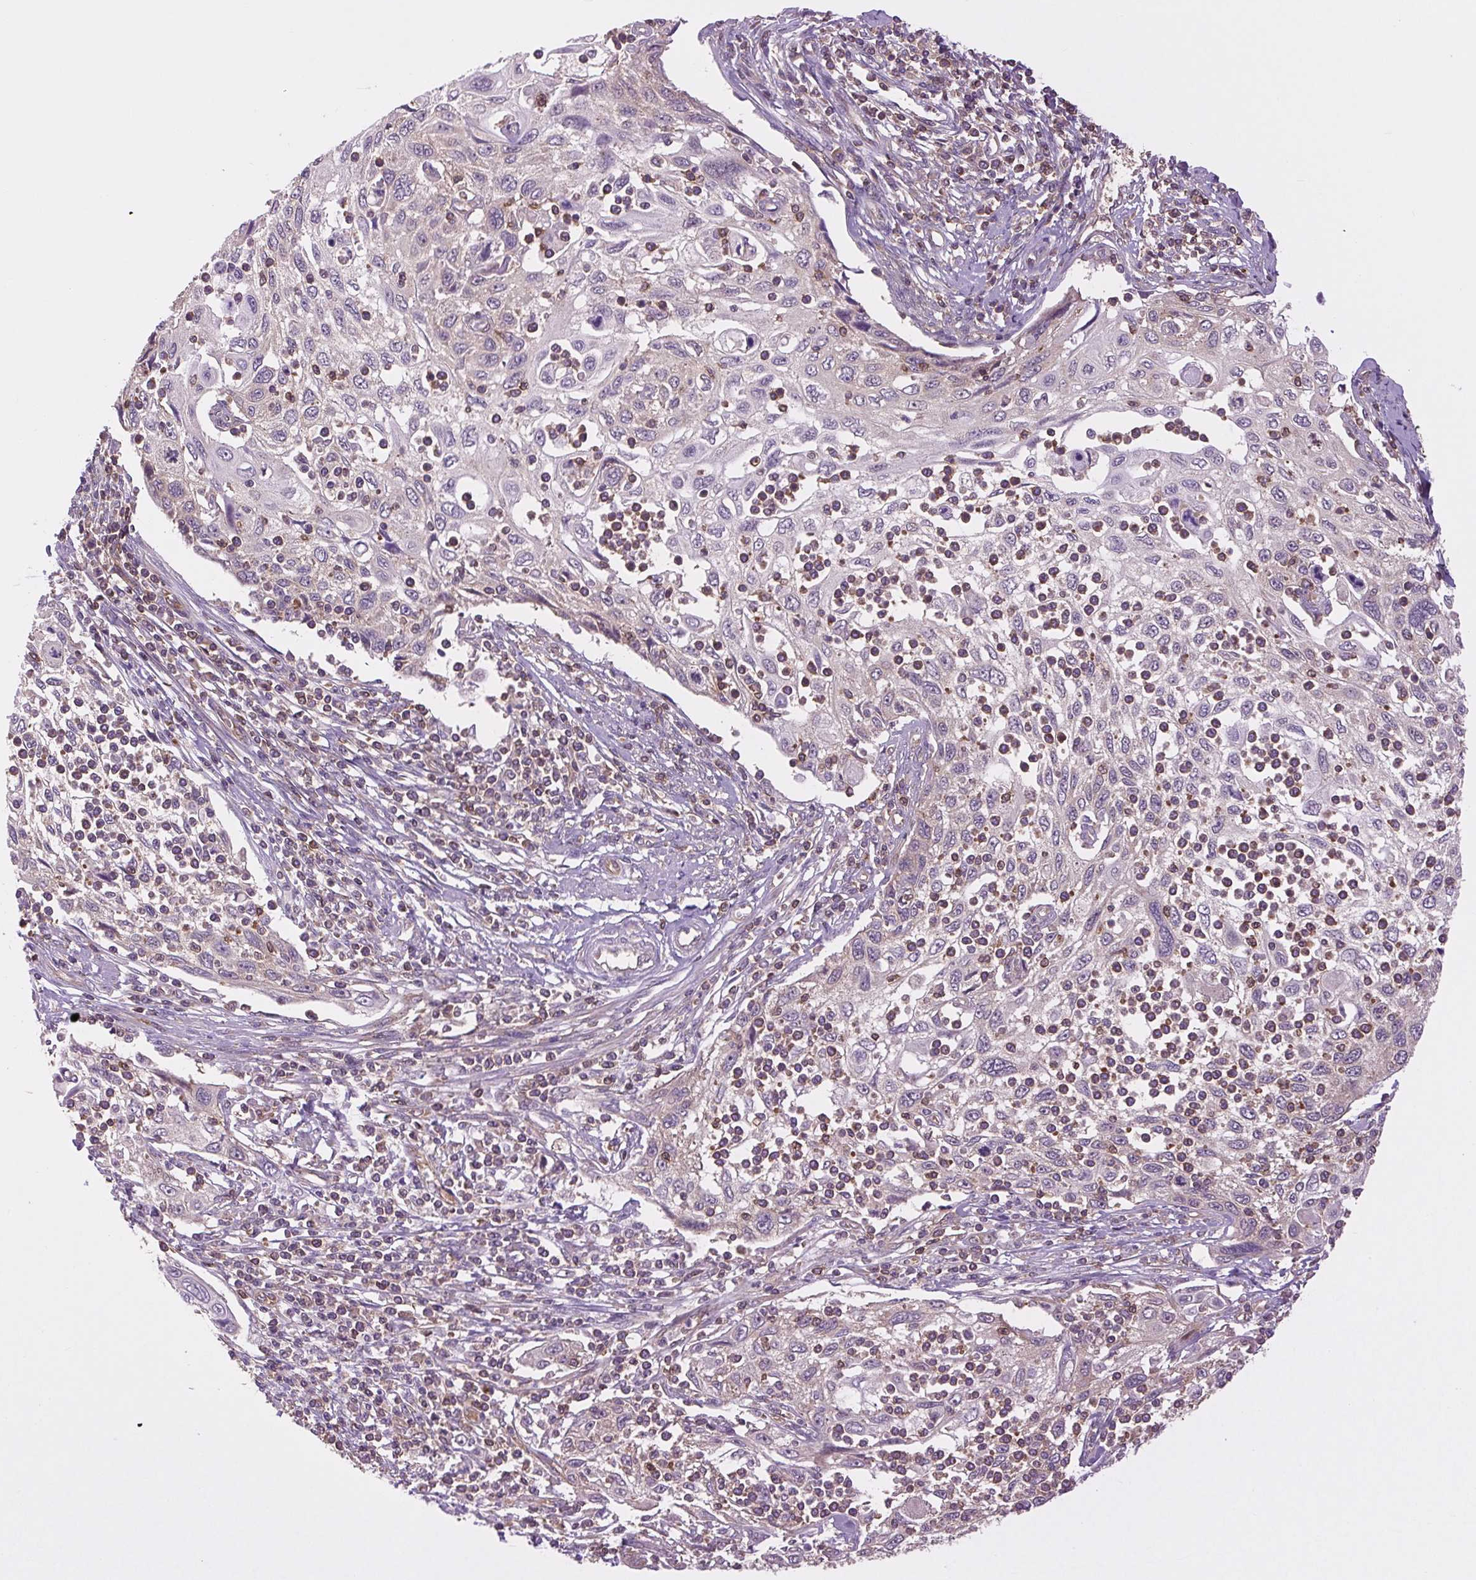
{"staining": {"intensity": "weak", "quantity": "<25%", "location": "cytoplasmic/membranous"}, "tissue": "cervical cancer", "cell_type": "Tumor cells", "image_type": "cancer", "snomed": [{"axis": "morphology", "description": "Squamous cell carcinoma, NOS"}, {"axis": "topography", "description": "Cervix"}], "caption": "There is no significant expression in tumor cells of cervical cancer (squamous cell carcinoma).", "gene": "PLCG1", "patient": {"sex": "female", "age": 70}}